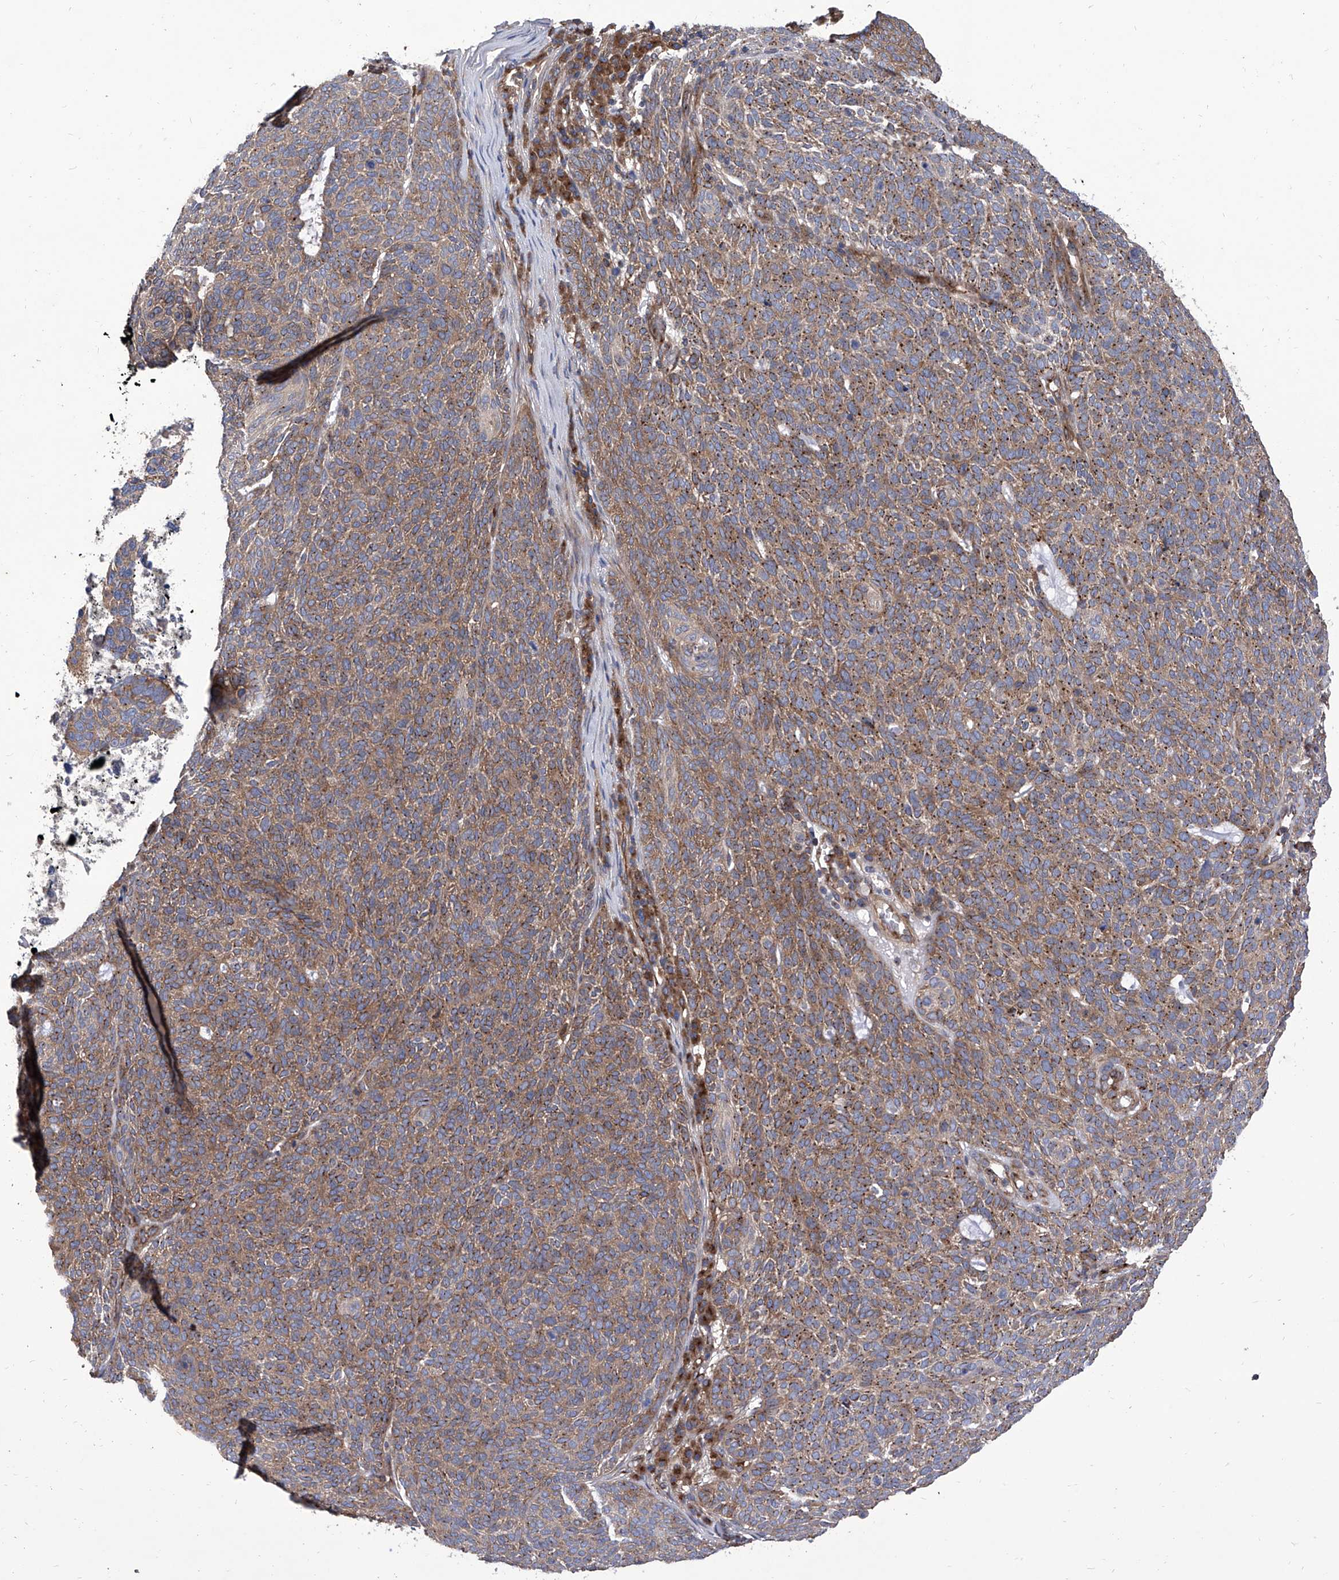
{"staining": {"intensity": "moderate", "quantity": ">75%", "location": "cytoplasmic/membranous"}, "tissue": "skin cancer", "cell_type": "Tumor cells", "image_type": "cancer", "snomed": [{"axis": "morphology", "description": "Squamous cell carcinoma, NOS"}, {"axis": "topography", "description": "Skin"}], "caption": "Brown immunohistochemical staining in human skin squamous cell carcinoma displays moderate cytoplasmic/membranous positivity in approximately >75% of tumor cells. (DAB (3,3'-diaminobenzidine) IHC, brown staining for protein, blue staining for nuclei).", "gene": "TJAP1", "patient": {"sex": "female", "age": 90}}